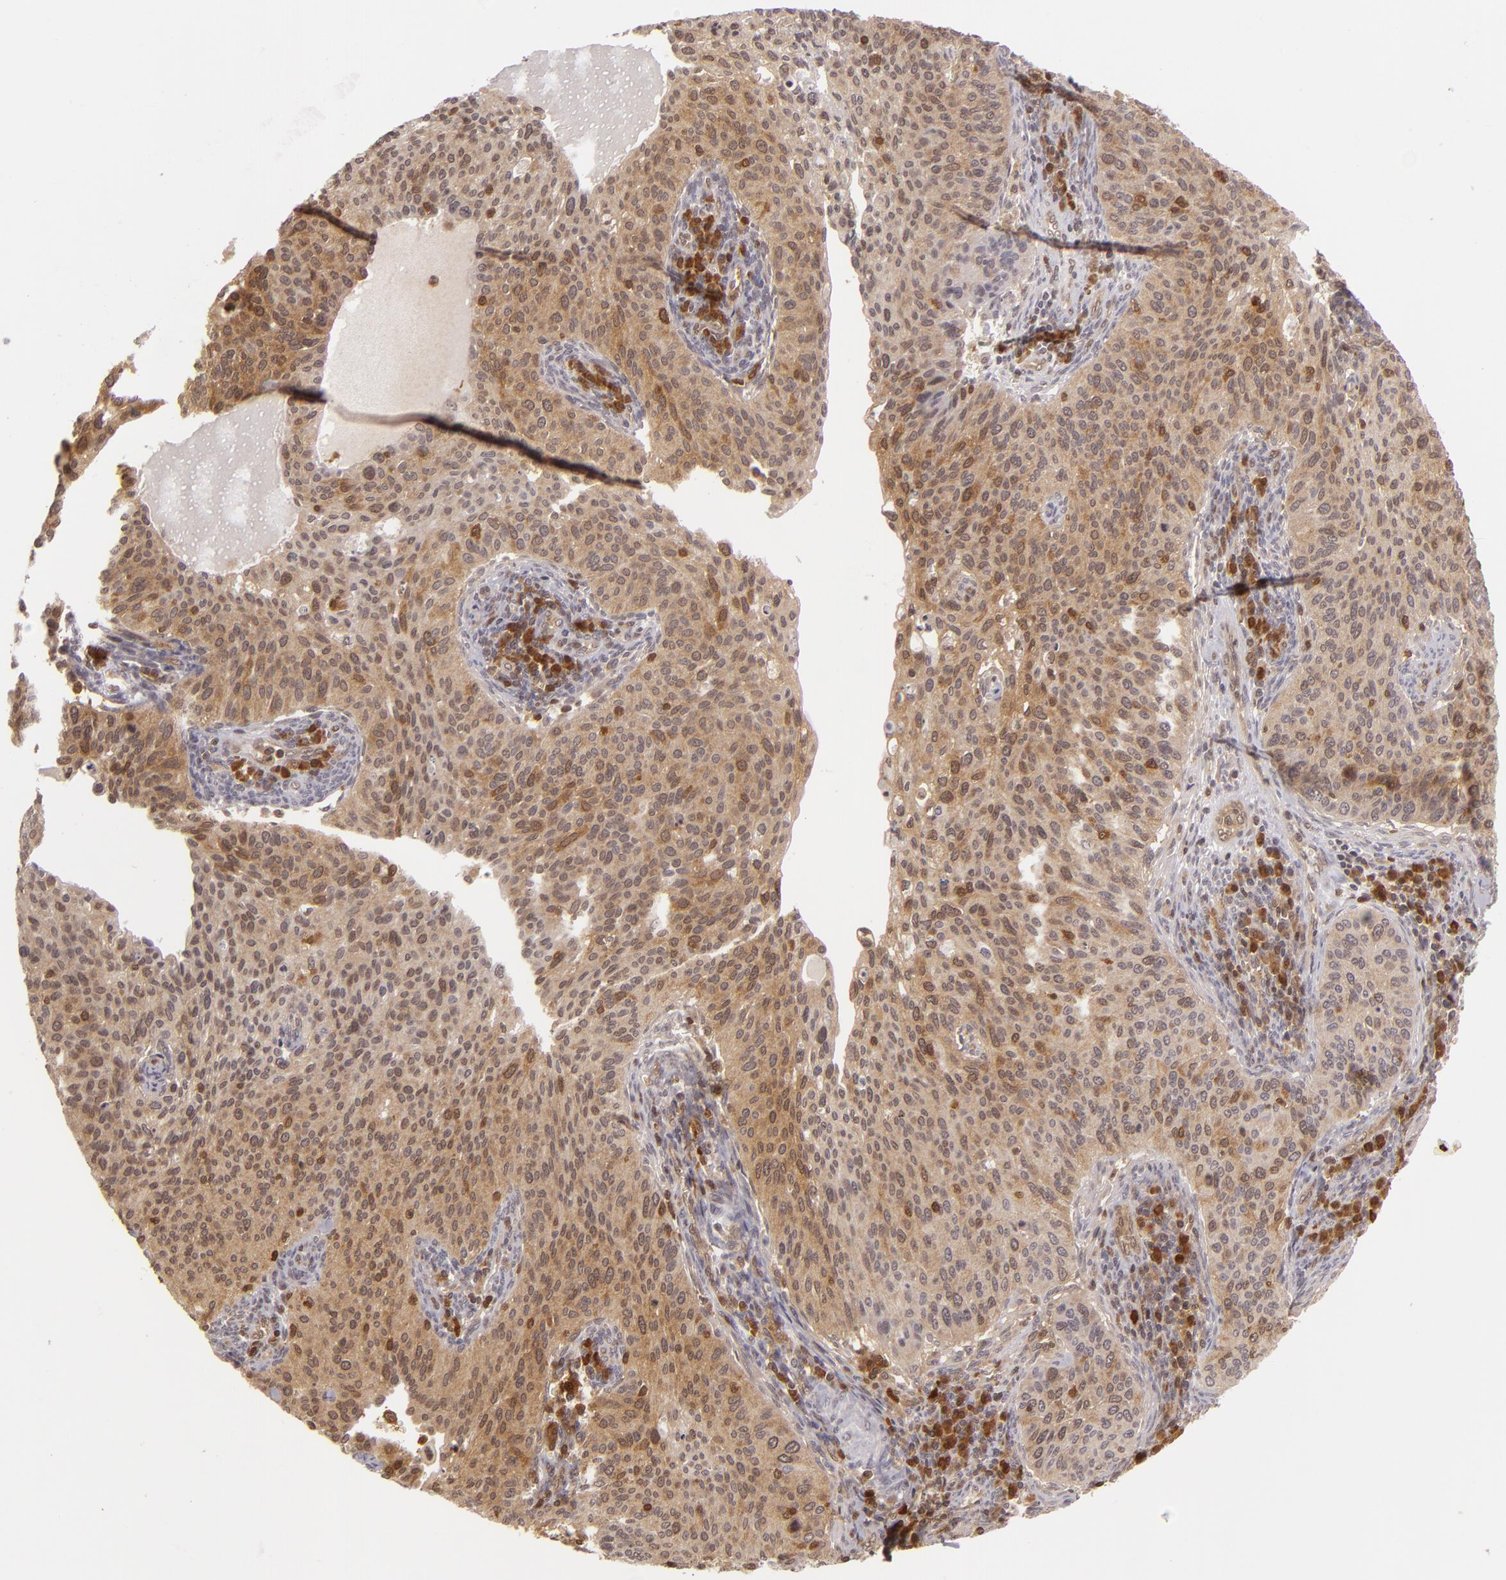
{"staining": {"intensity": "strong", "quantity": ">75%", "location": "cytoplasmic/membranous,nuclear"}, "tissue": "cervical cancer", "cell_type": "Tumor cells", "image_type": "cancer", "snomed": [{"axis": "morphology", "description": "Adenocarcinoma, NOS"}, {"axis": "topography", "description": "Cervix"}], "caption": "A brown stain shows strong cytoplasmic/membranous and nuclear positivity of a protein in human cervical adenocarcinoma tumor cells.", "gene": "ZBTB33", "patient": {"sex": "female", "age": 29}}